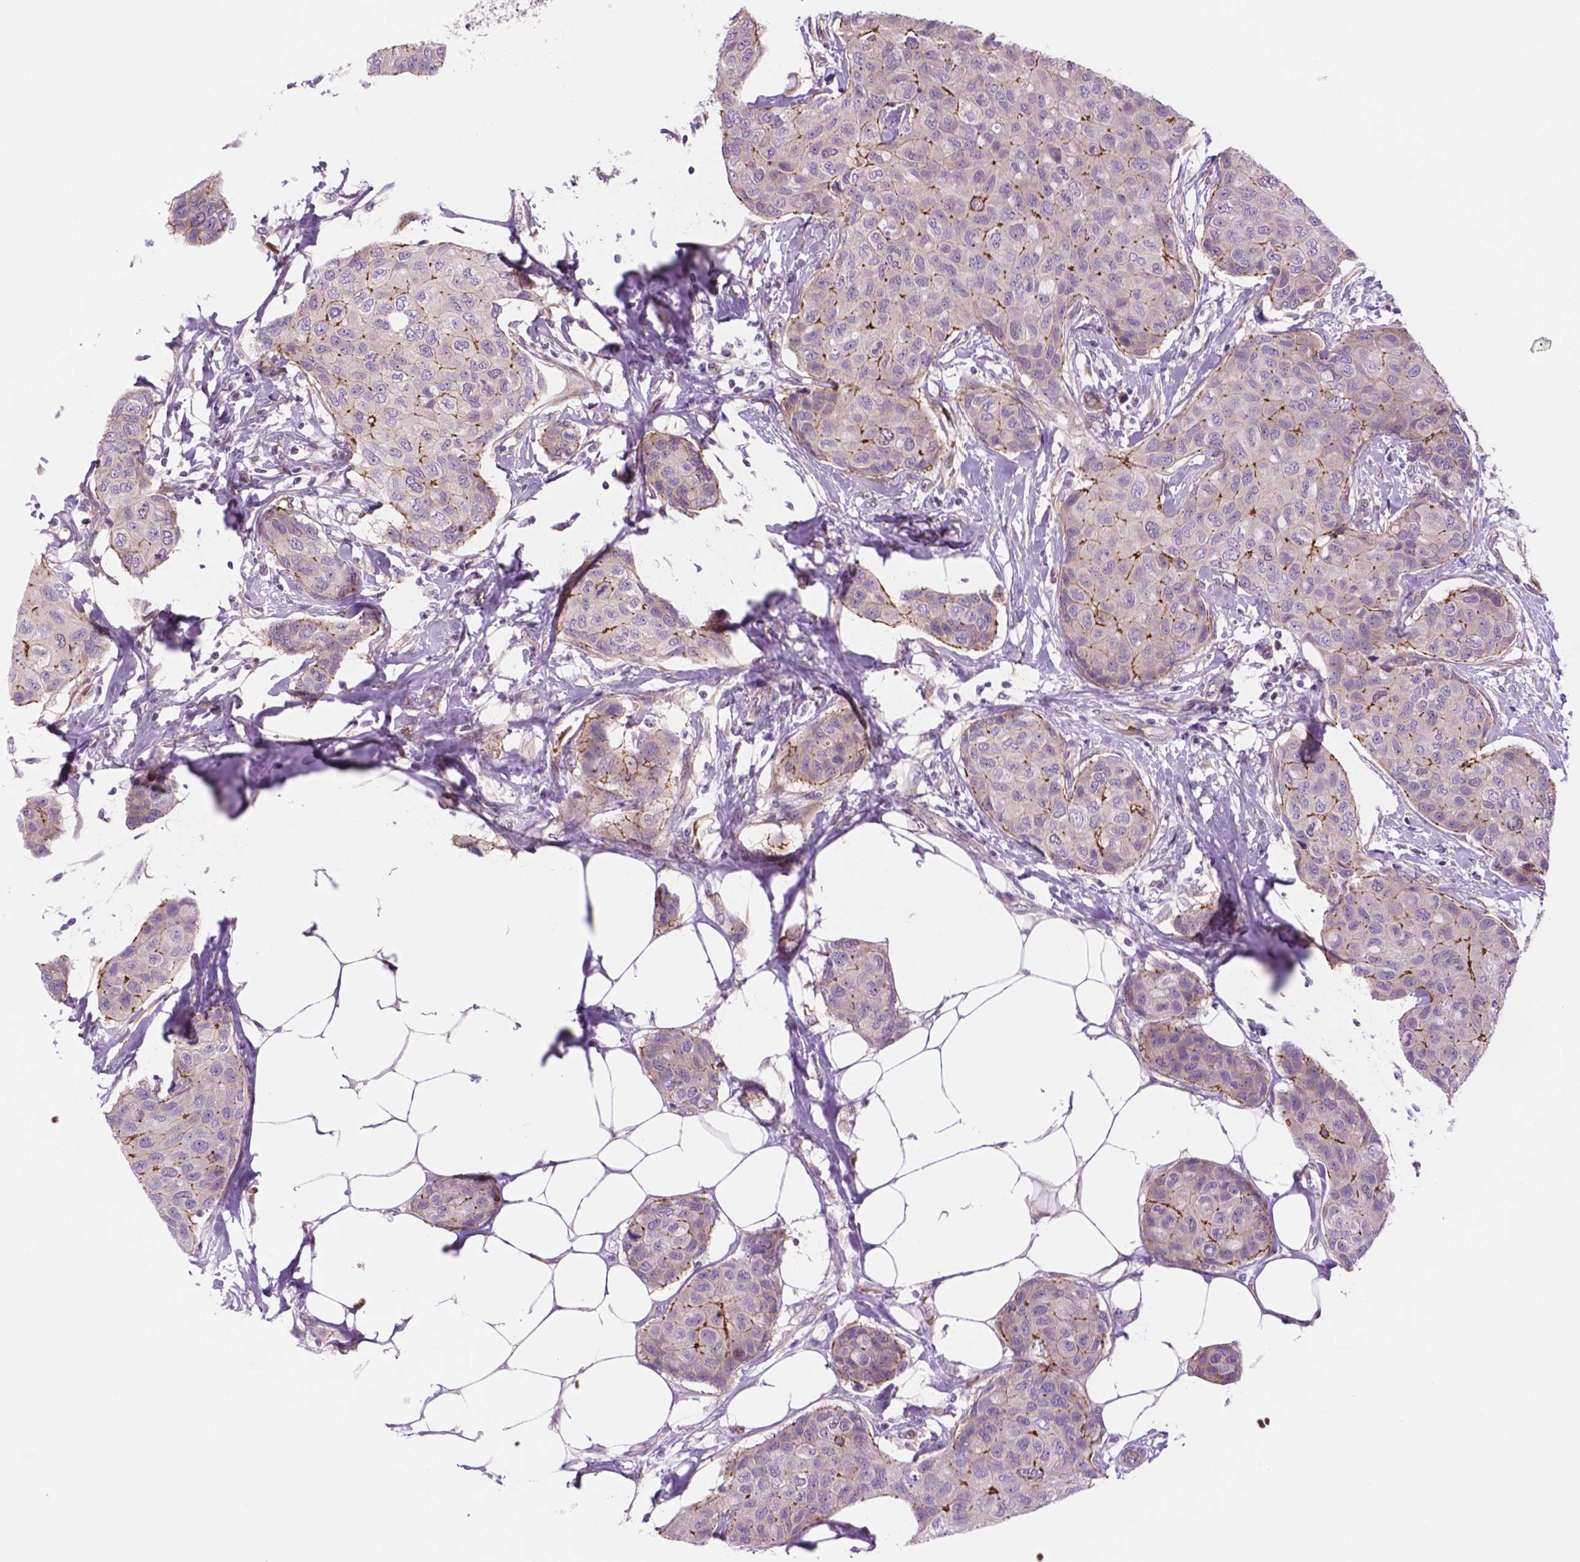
{"staining": {"intensity": "moderate", "quantity": "<25%", "location": "cytoplasmic/membranous"}, "tissue": "breast cancer", "cell_type": "Tumor cells", "image_type": "cancer", "snomed": [{"axis": "morphology", "description": "Duct carcinoma"}, {"axis": "topography", "description": "Breast"}], "caption": "Immunohistochemical staining of invasive ductal carcinoma (breast) exhibits moderate cytoplasmic/membranous protein staining in about <25% of tumor cells. (brown staining indicates protein expression, while blue staining denotes nuclei).", "gene": "RND3", "patient": {"sex": "female", "age": 80}}